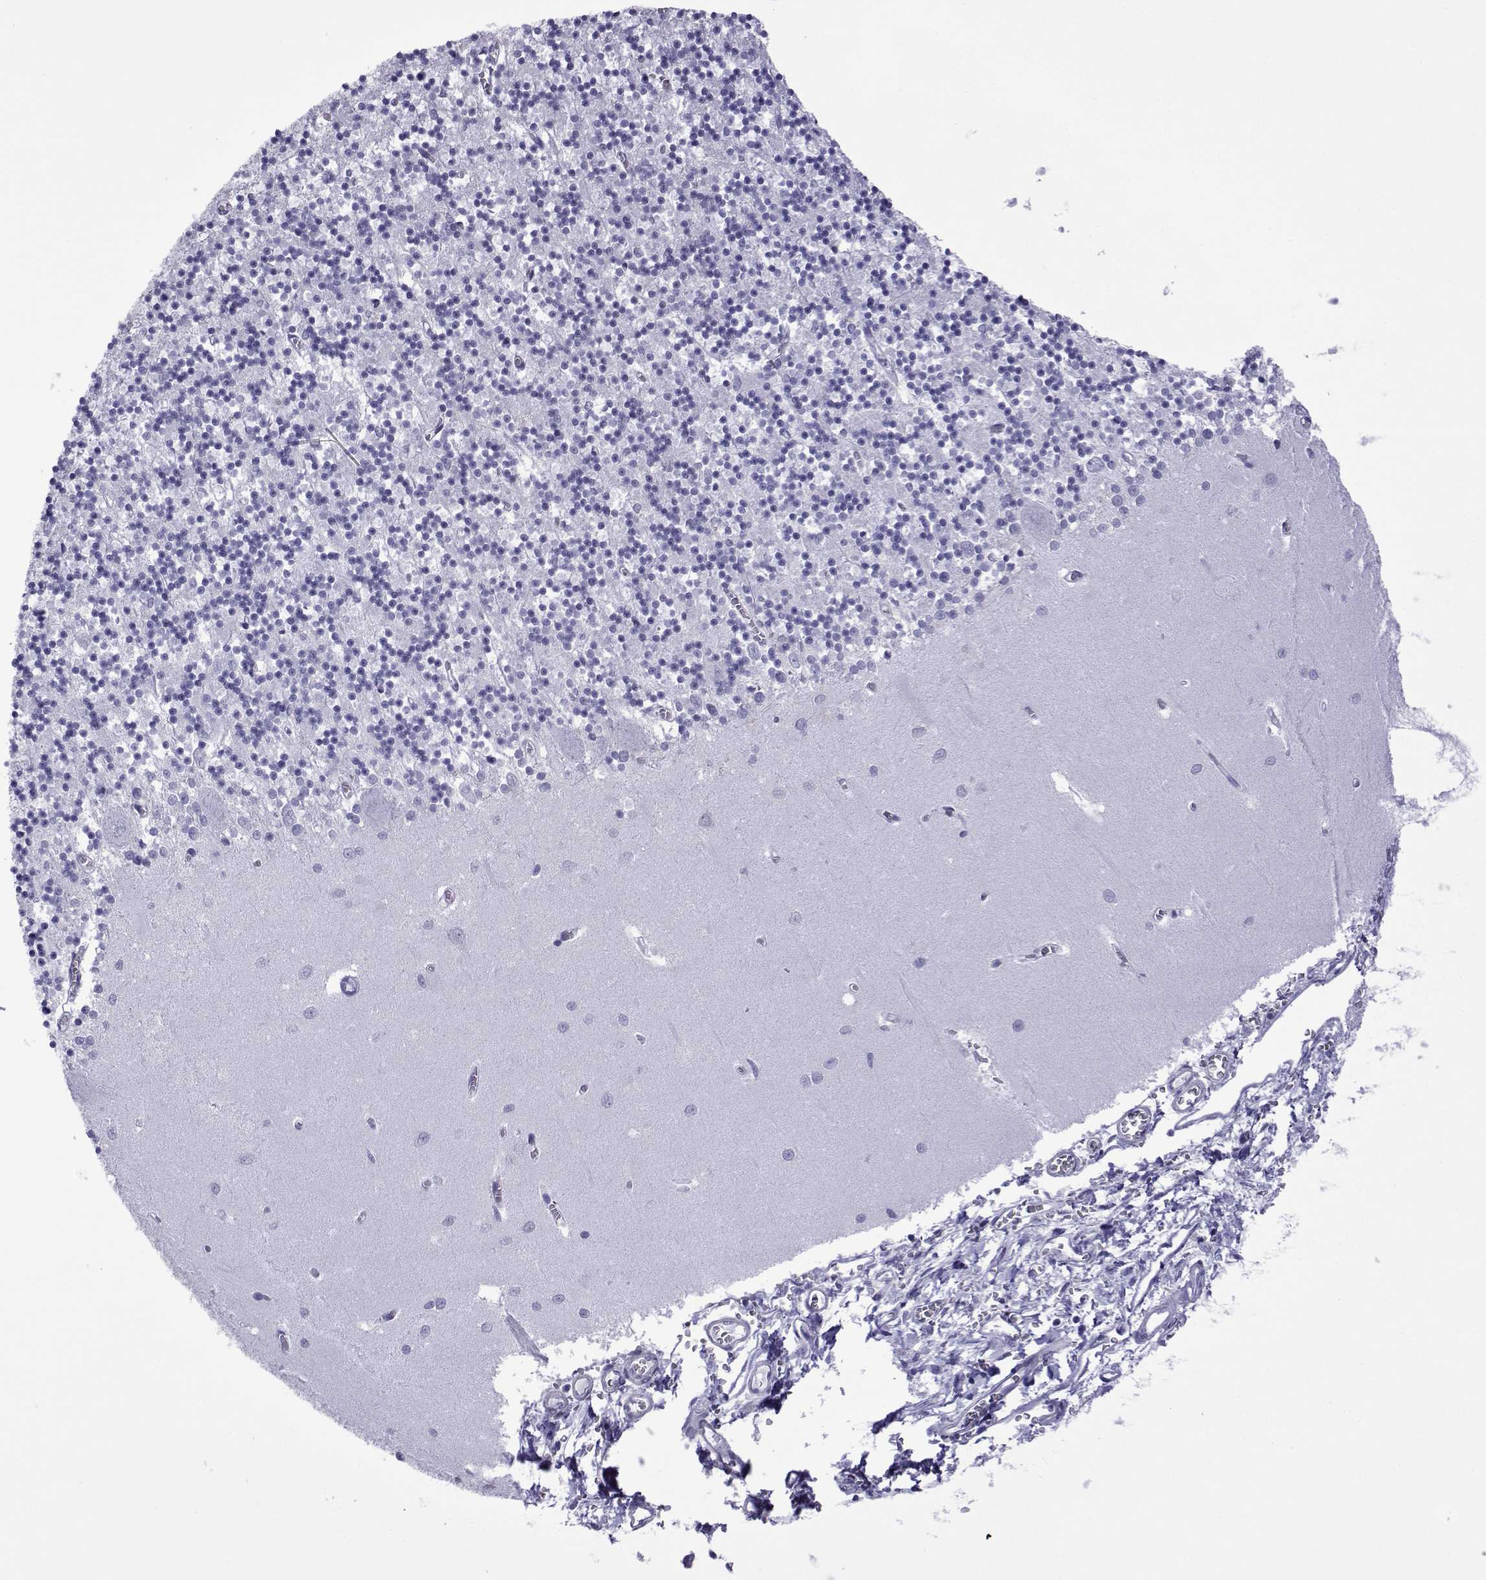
{"staining": {"intensity": "negative", "quantity": "none", "location": "none"}, "tissue": "cerebellum", "cell_type": "Cells in granular layer", "image_type": "normal", "snomed": [{"axis": "morphology", "description": "Normal tissue, NOS"}, {"axis": "topography", "description": "Cerebellum"}], "caption": "Immunohistochemical staining of benign human cerebellum exhibits no significant positivity in cells in granular layer. (DAB (3,3'-diaminobenzidine) immunohistochemistry, high magnification).", "gene": "SPANXA1", "patient": {"sex": "female", "age": 64}}